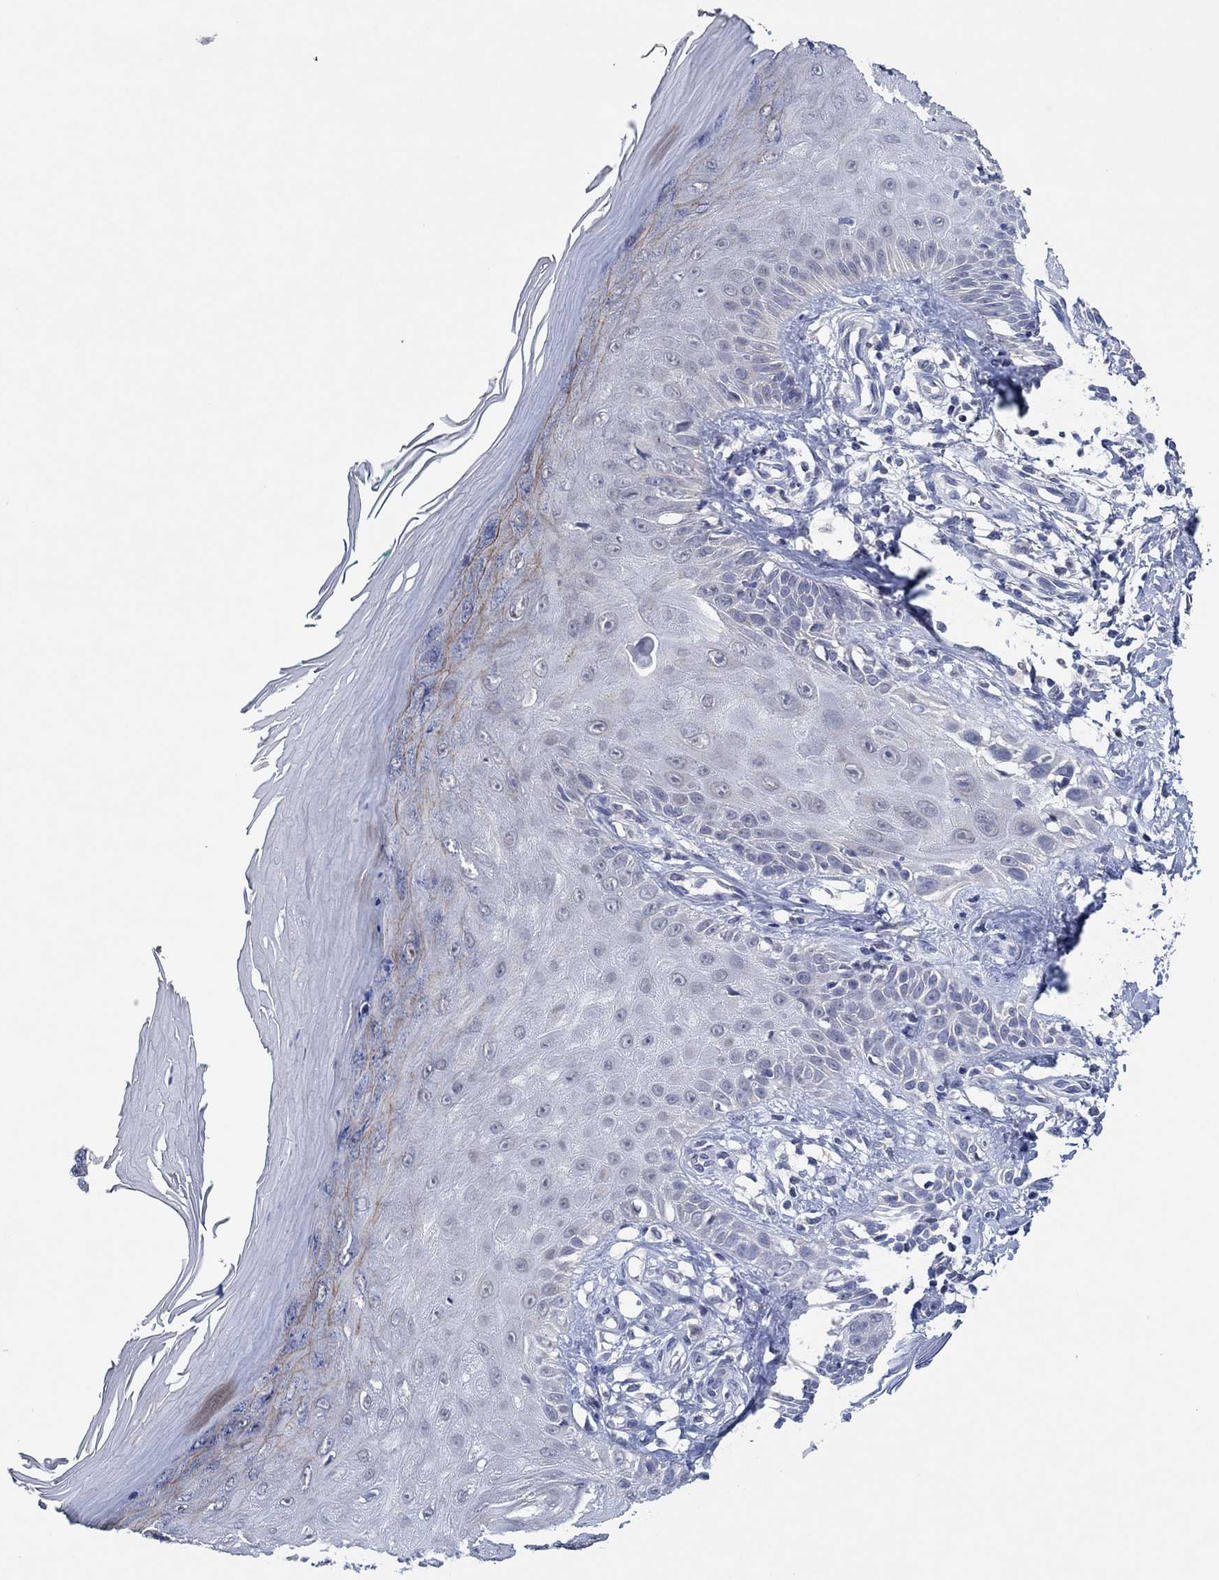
{"staining": {"intensity": "negative", "quantity": "none", "location": "none"}, "tissue": "skin", "cell_type": "Fibroblasts", "image_type": "normal", "snomed": [{"axis": "morphology", "description": "Normal tissue, NOS"}, {"axis": "morphology", "description": "Inflammation, NOS"}, {"axis": "morphology", "description": "Fibrosis, NOS"}, {"axis": "topography", "description": "Skin"}], "caption": "A histopathology image of skin stained for a protein shows no brown staining in fibroblasts. Nuclei are stained in blue.", "gene": "PRRT3", "patient": {"sex": "male", "age": 71}}